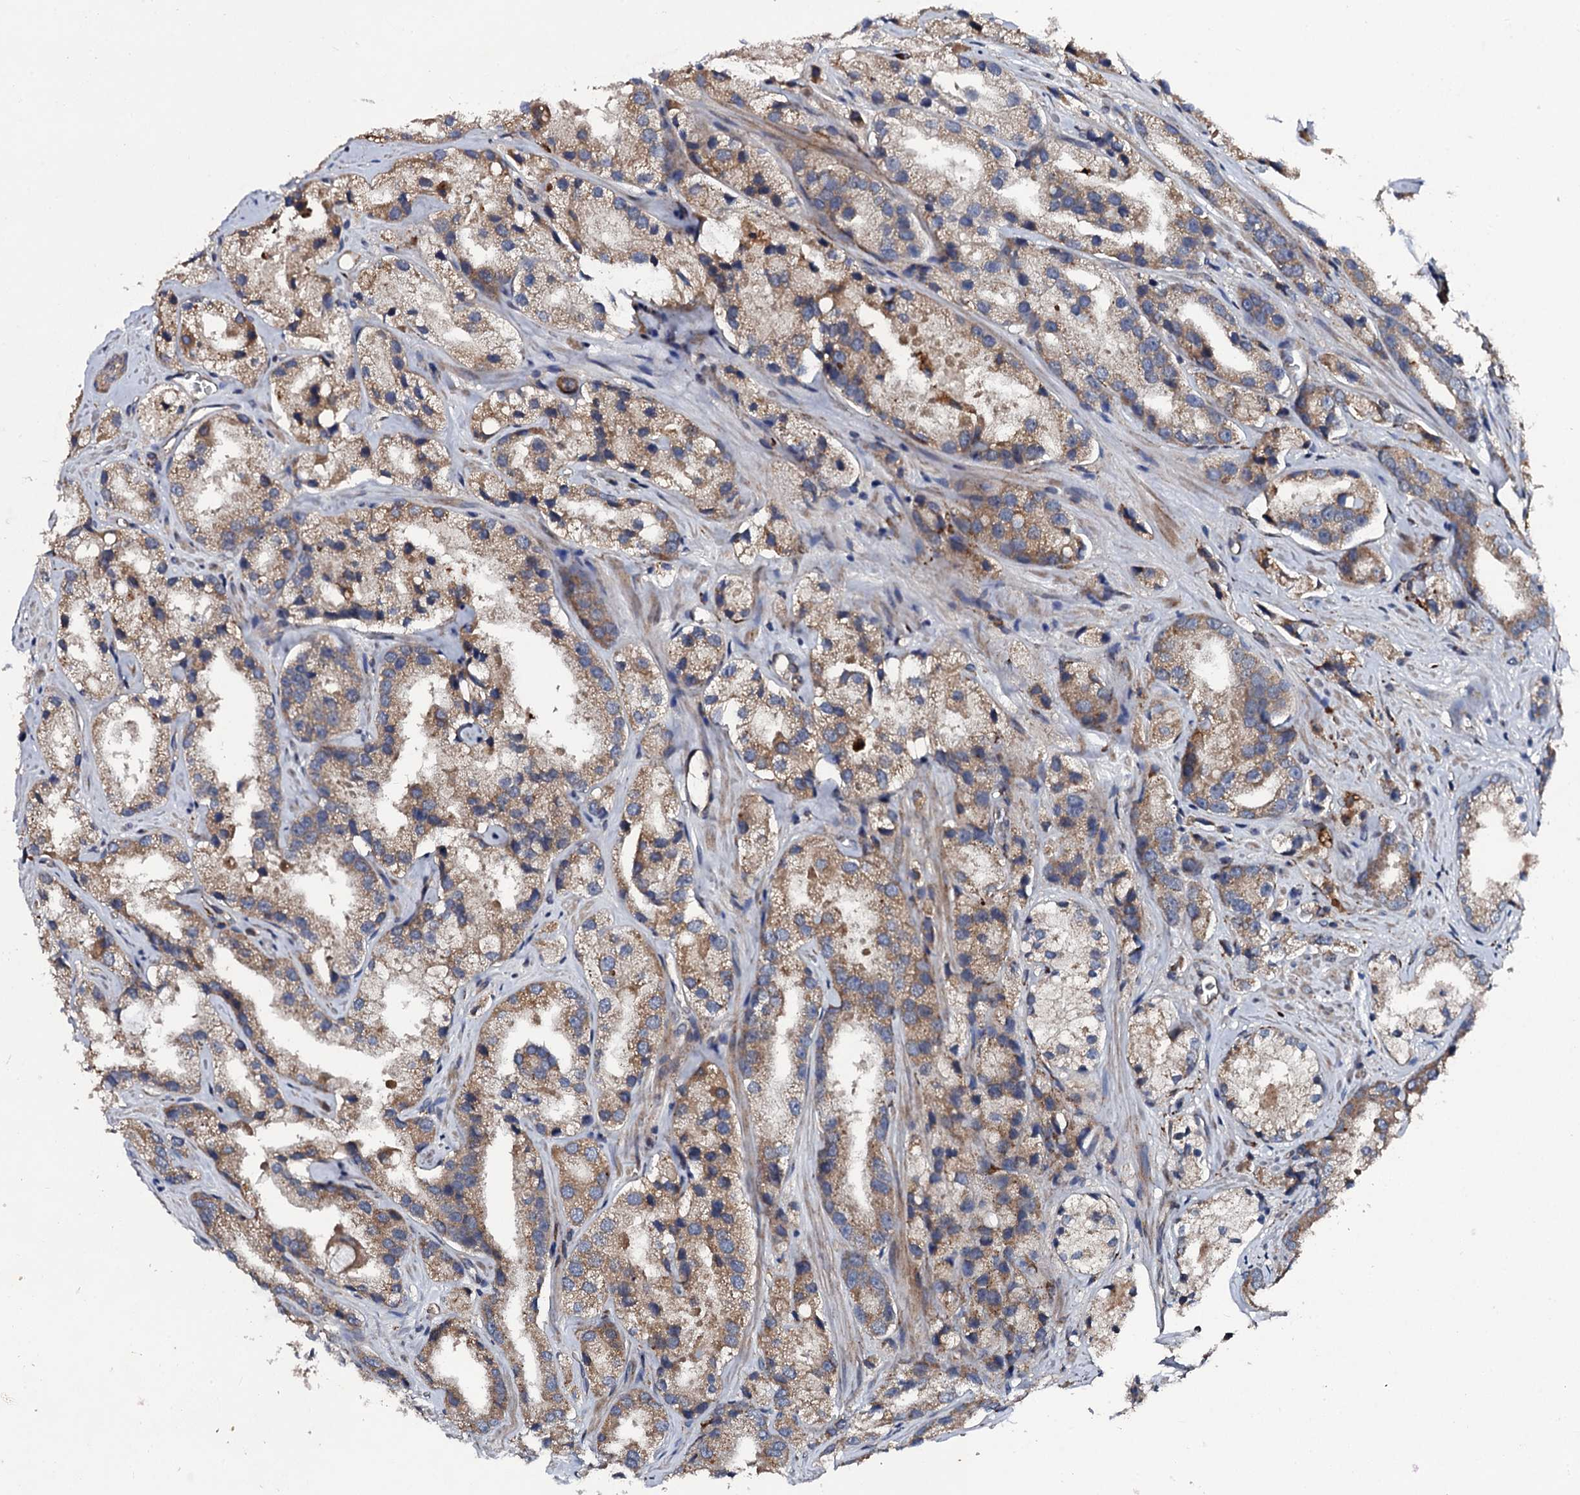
{"staining": {"intensity": "moderate", "quantity": ">75%", "location": "cytoplasmic/membranous"}, "tissue": "prostate cancer", "cell_type": "Tumor cells", "image_type": "cancer", "snomed": [{"axis": "morphology", "description": "Adenocarcinoma, High grade"}, {"axis": "topography", "description": "Prostate"}], "caption": "Immunohistochemistry (IHC) histopathology image of neoplastic tissue: prostate cancer stained using IHC shows medium levels of moderate protein expression localized specifically in the cytoplasmic/membranous of tumor cells, appearing as a cytoplasmic/membranous brown color.", "gene": "LRRC28", "patient": {"sex": "male", "age": 66}}